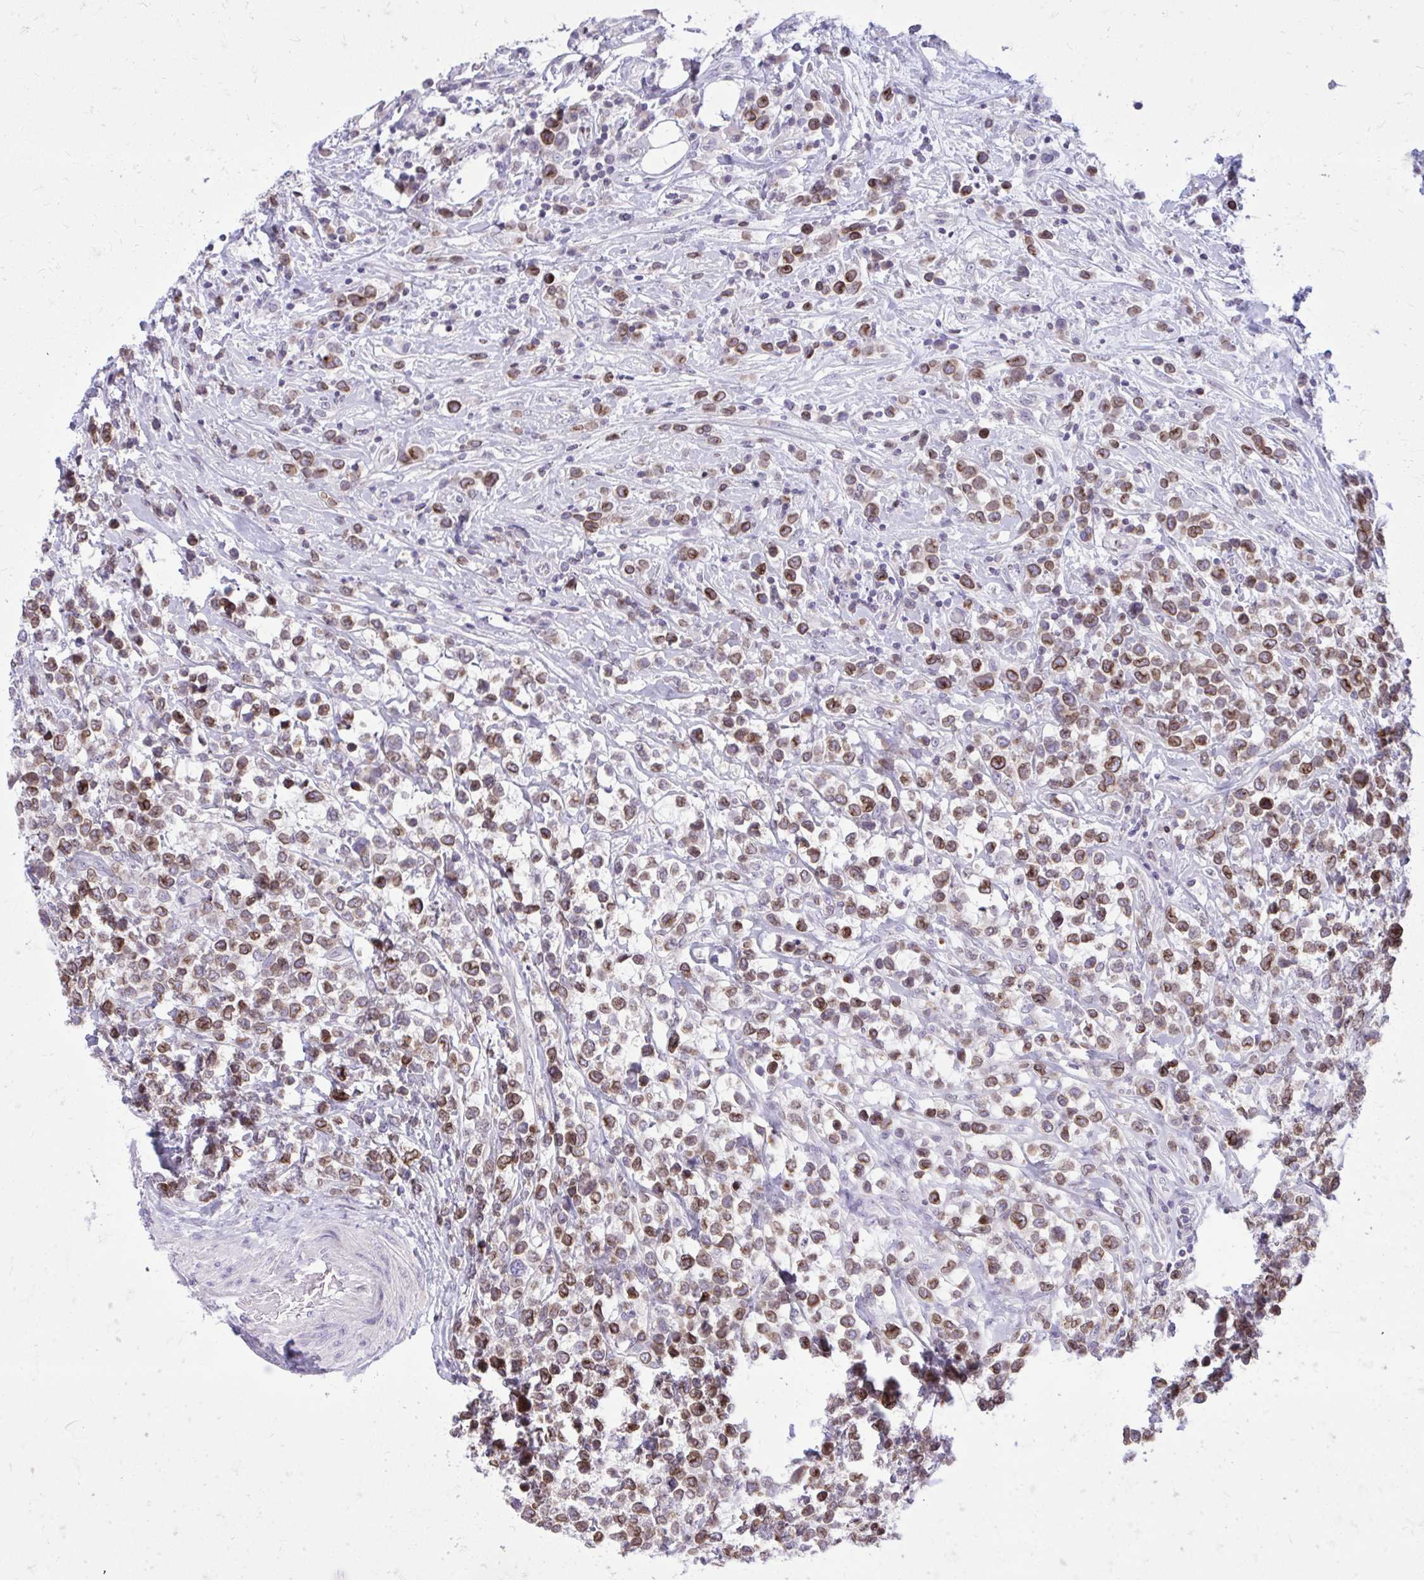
{"staining": {"intensity": "strong", "quantity": "25%-75%", "location": "cytoplasmic/membranous,nuclear"}, "tissue": "lymphoma", "cell_type": "Tumor cells", "image_type": "cancer", "snomed": [{"axis": "morphology", "description": "Malignant lymphoma, non-Hodgkin's type, High grade"}, {"axis": "topography", "description": "Soft tissue"}], "caption": "Immunohistochemistry (IHC) (DAB (3,3'-diaminobenzidine)) staining of lymphoma reveals strong cytoplasmic/membranous and nuclear protein staining in about 25%-75% of tumor cells.", "gene": "RPS6KA2", "patient": {"sex": "female", "age": 56}}